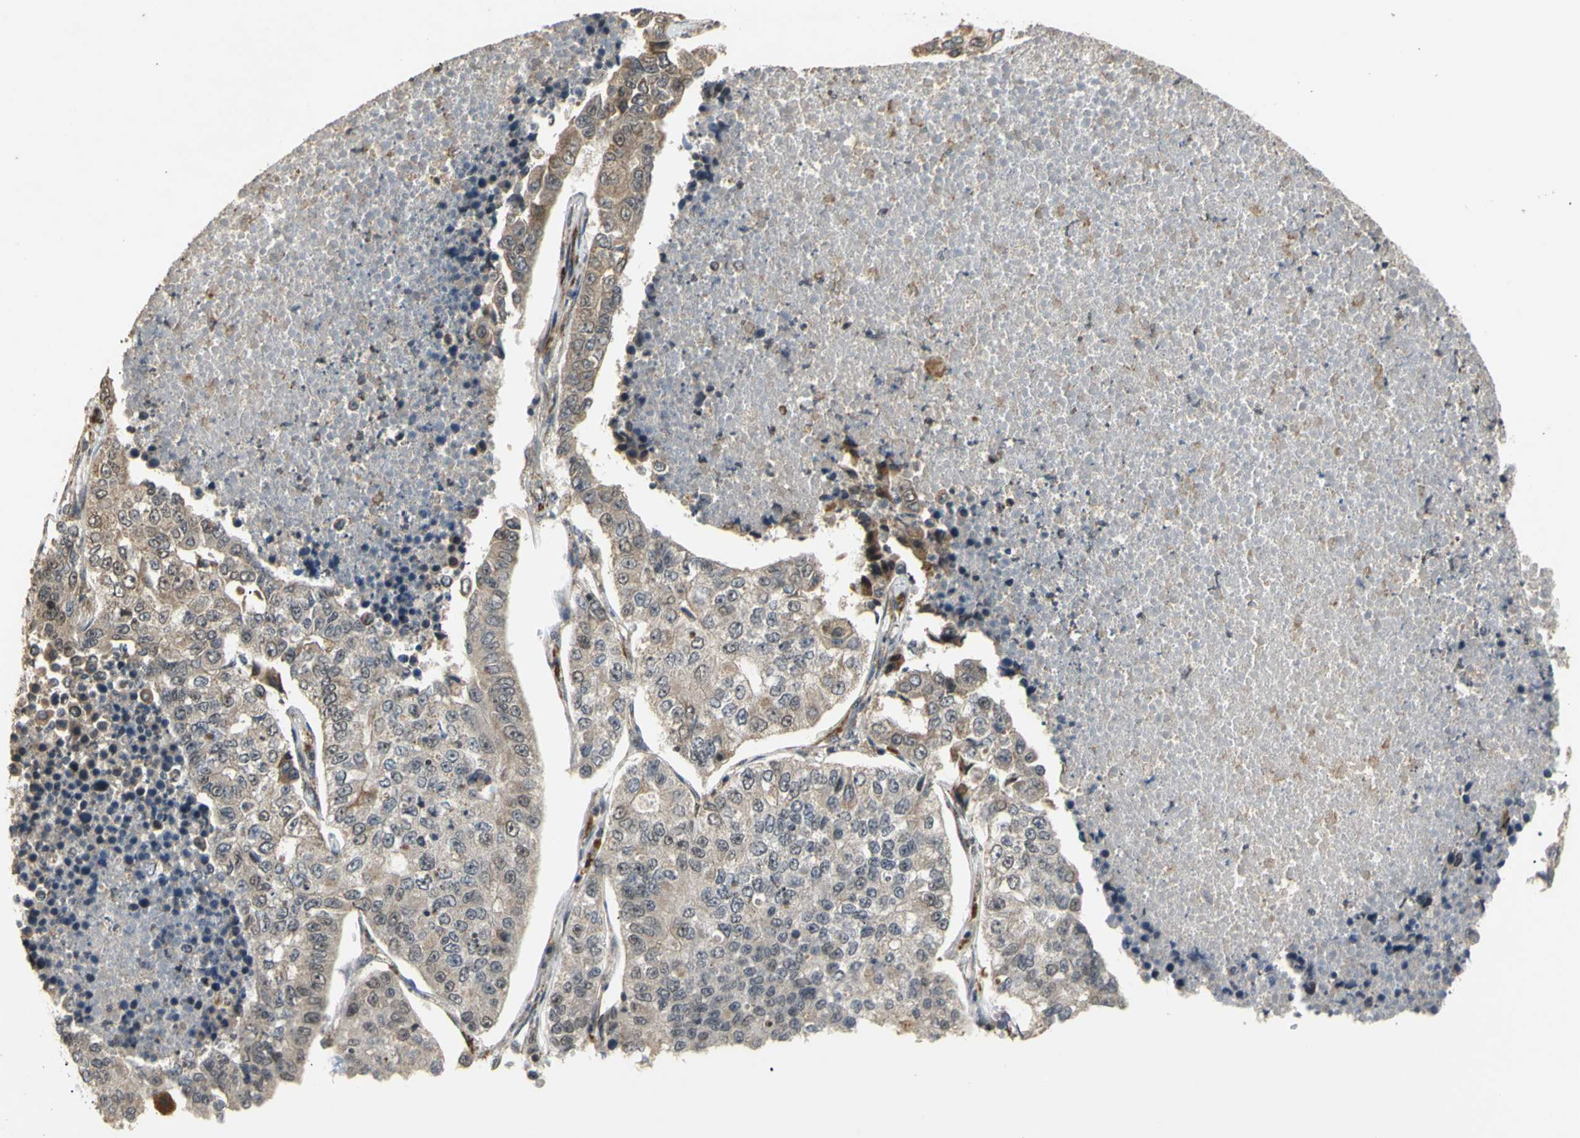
{"staining": {"intensity": "weak", "quantity": ">75%", "location": "cytoplasmic/membranous"}, "tissue": "lung cancer", "cell_type": "Tumor cells", "image_type": "cancer", "snomed": [{"axis": "morphology", "description": "Adenocarcinoma, NOS"}, {"axis": "topography", "description": "Lung"}], "caption": "Weak cytoplasmic/membranous protein staining is seen in approximately >75% of tumor cells in lung cancer (adenocarcinoma).", "gene": "GTF2E2", "patient": {"sex": "male", "age": 49}}